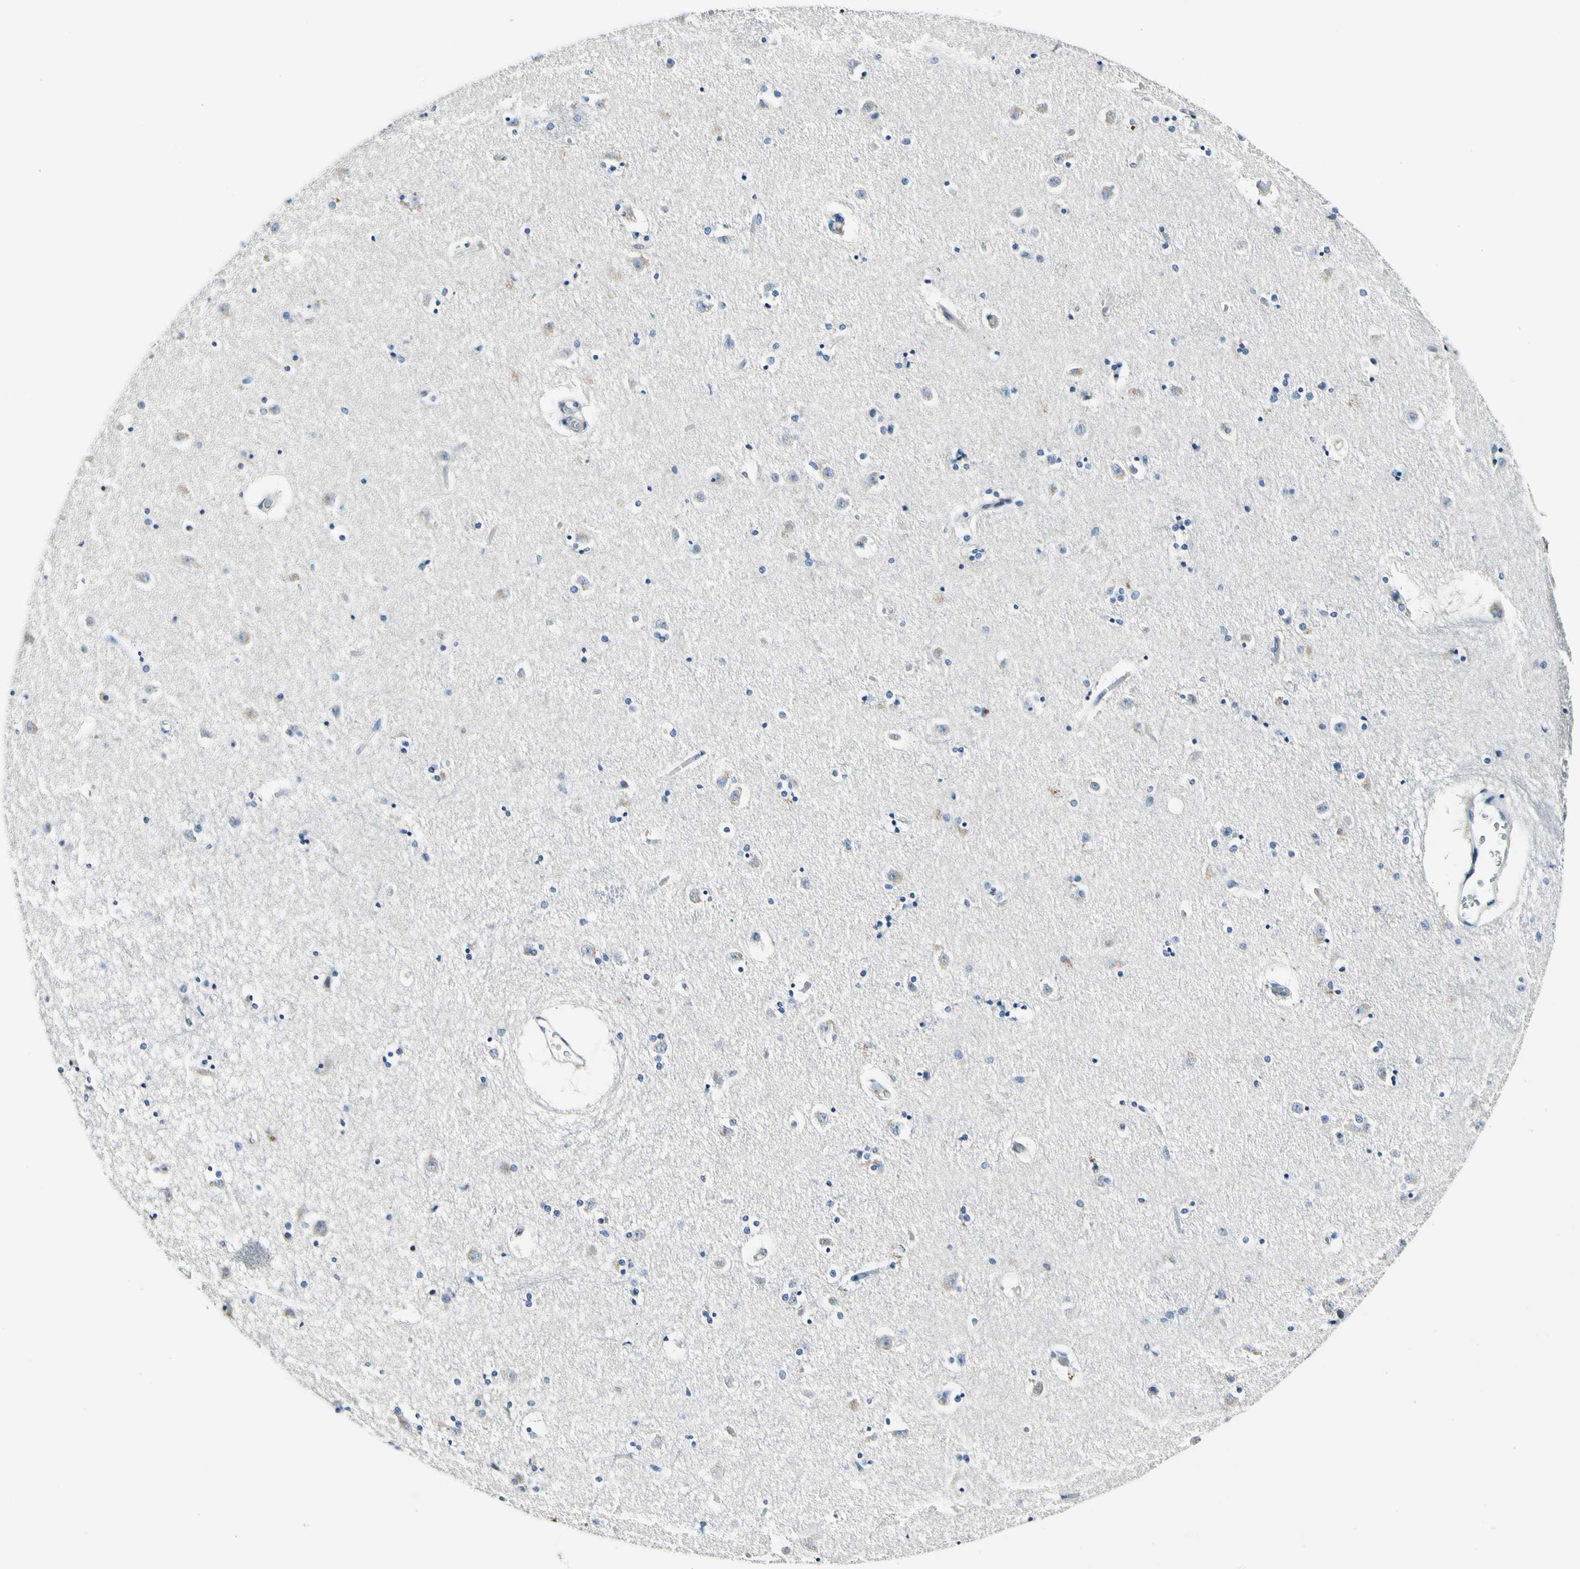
{"staining": {"intensity": "negative", "quantity": "none", "location": "none"}, "tissue": "caudate", "cell_type": "Glial cells", "image_type": "normal", "snomed": [{"axis": "morphology", "description": "Normal tissue, NOS"}, {"axis": "topography", "description": "Lateral ventricle wall"}], "caption": "IHC photomicrograph of benign human caudate stained for a protein (brown), which displays no staining in glial cells.", "gene": "COL6A3", "patient": {"sex": "female", "age": 54}}